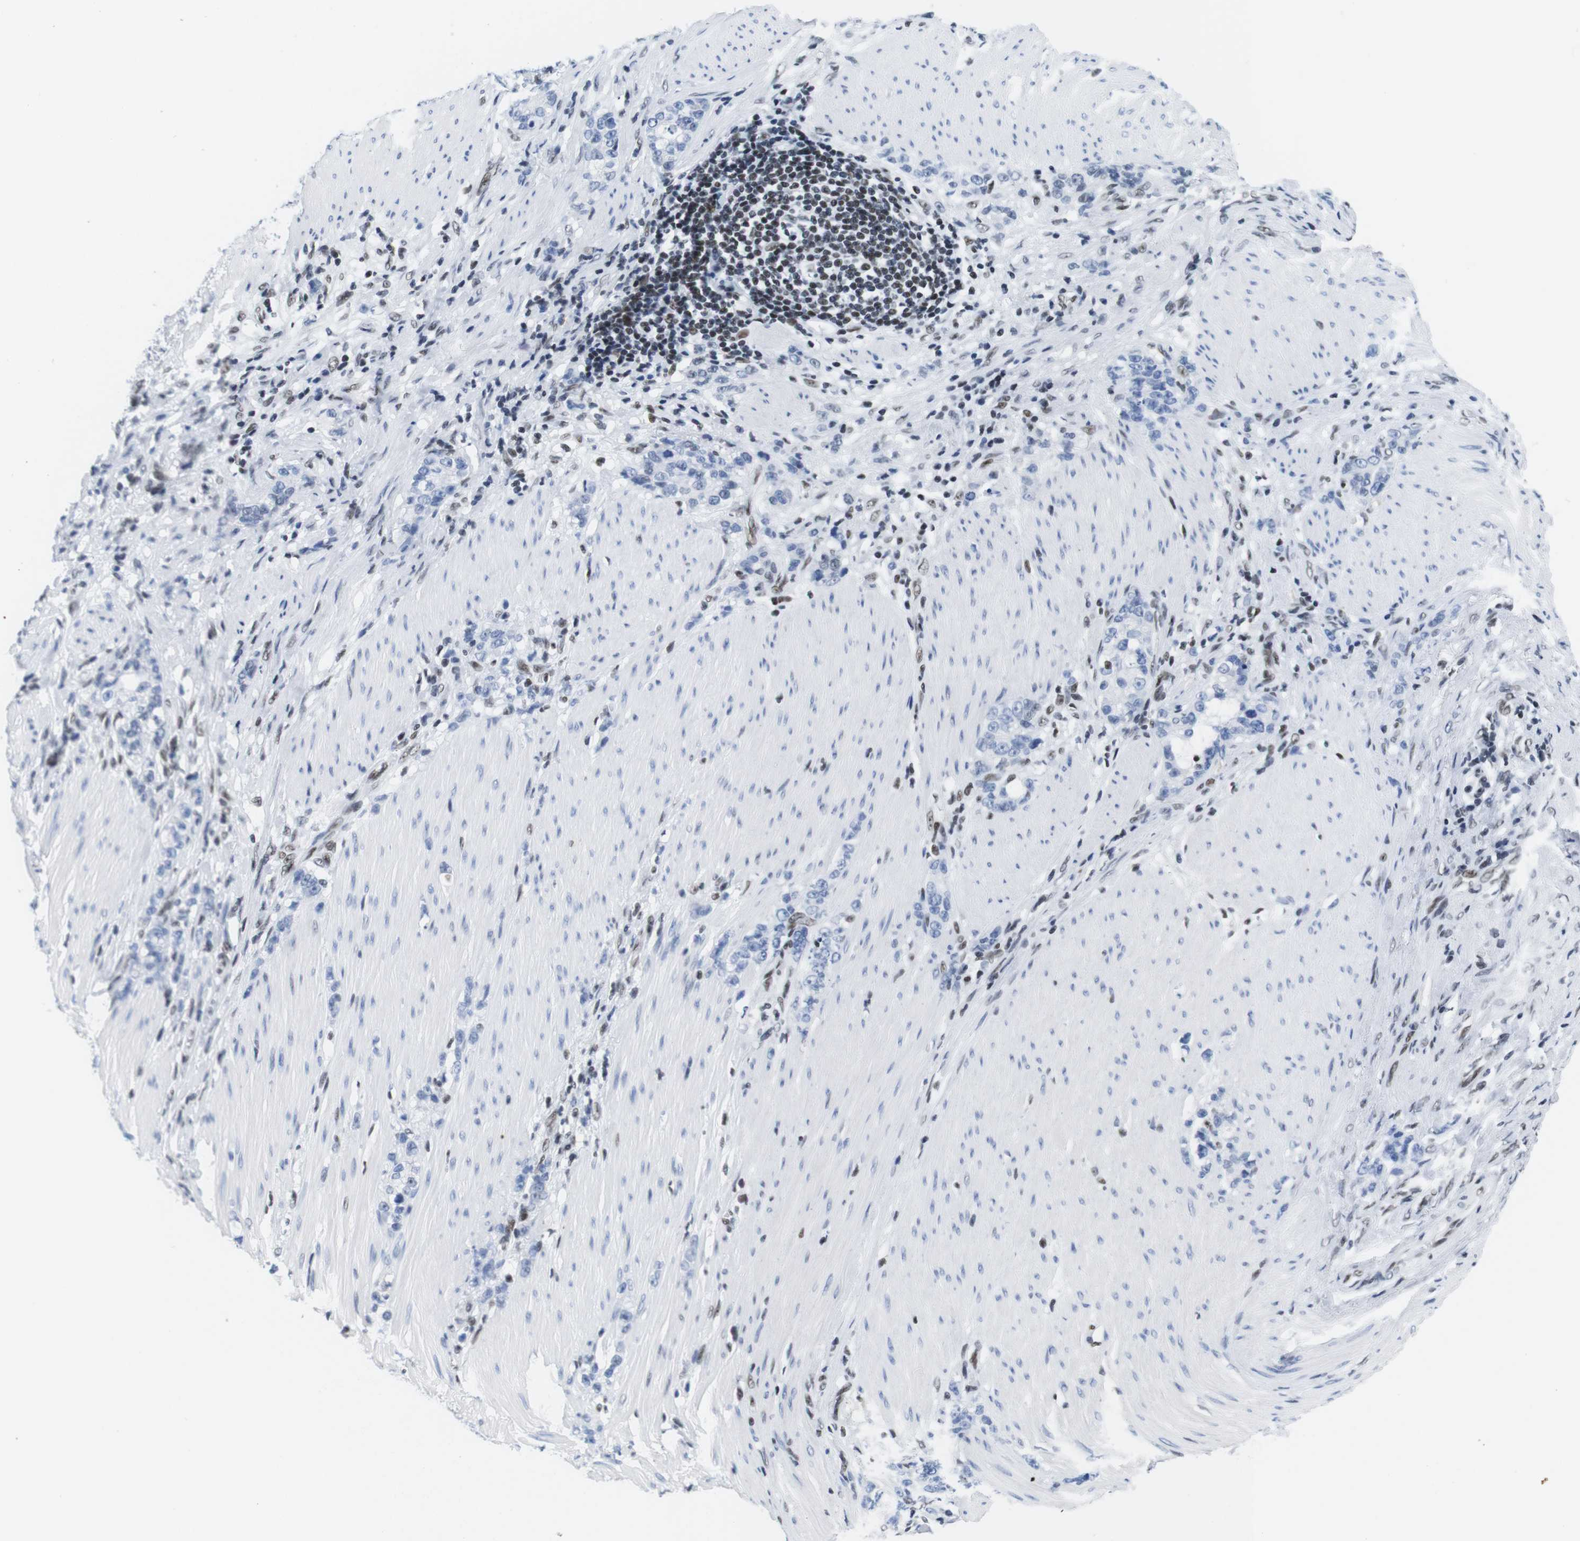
{"staining": {"intensity": "negative", "quantity": "none", "location": "none"}, "tissue": "stomach cancer", "cell_type": "Tumor cells", "image_type": "cancer", "snomed": [{"axis": "morphology", "description": "Adenocarcinoma, NOS"}, {"axis": "topography", "description": "Stomach, lower"}], "caption": "IHC histopathology image of human stomach cancer stained for a protein (brown), which reveals no expression in tumor cells.", "gene": "IFI16", "patient": {"sex": "male", "age": 88}}